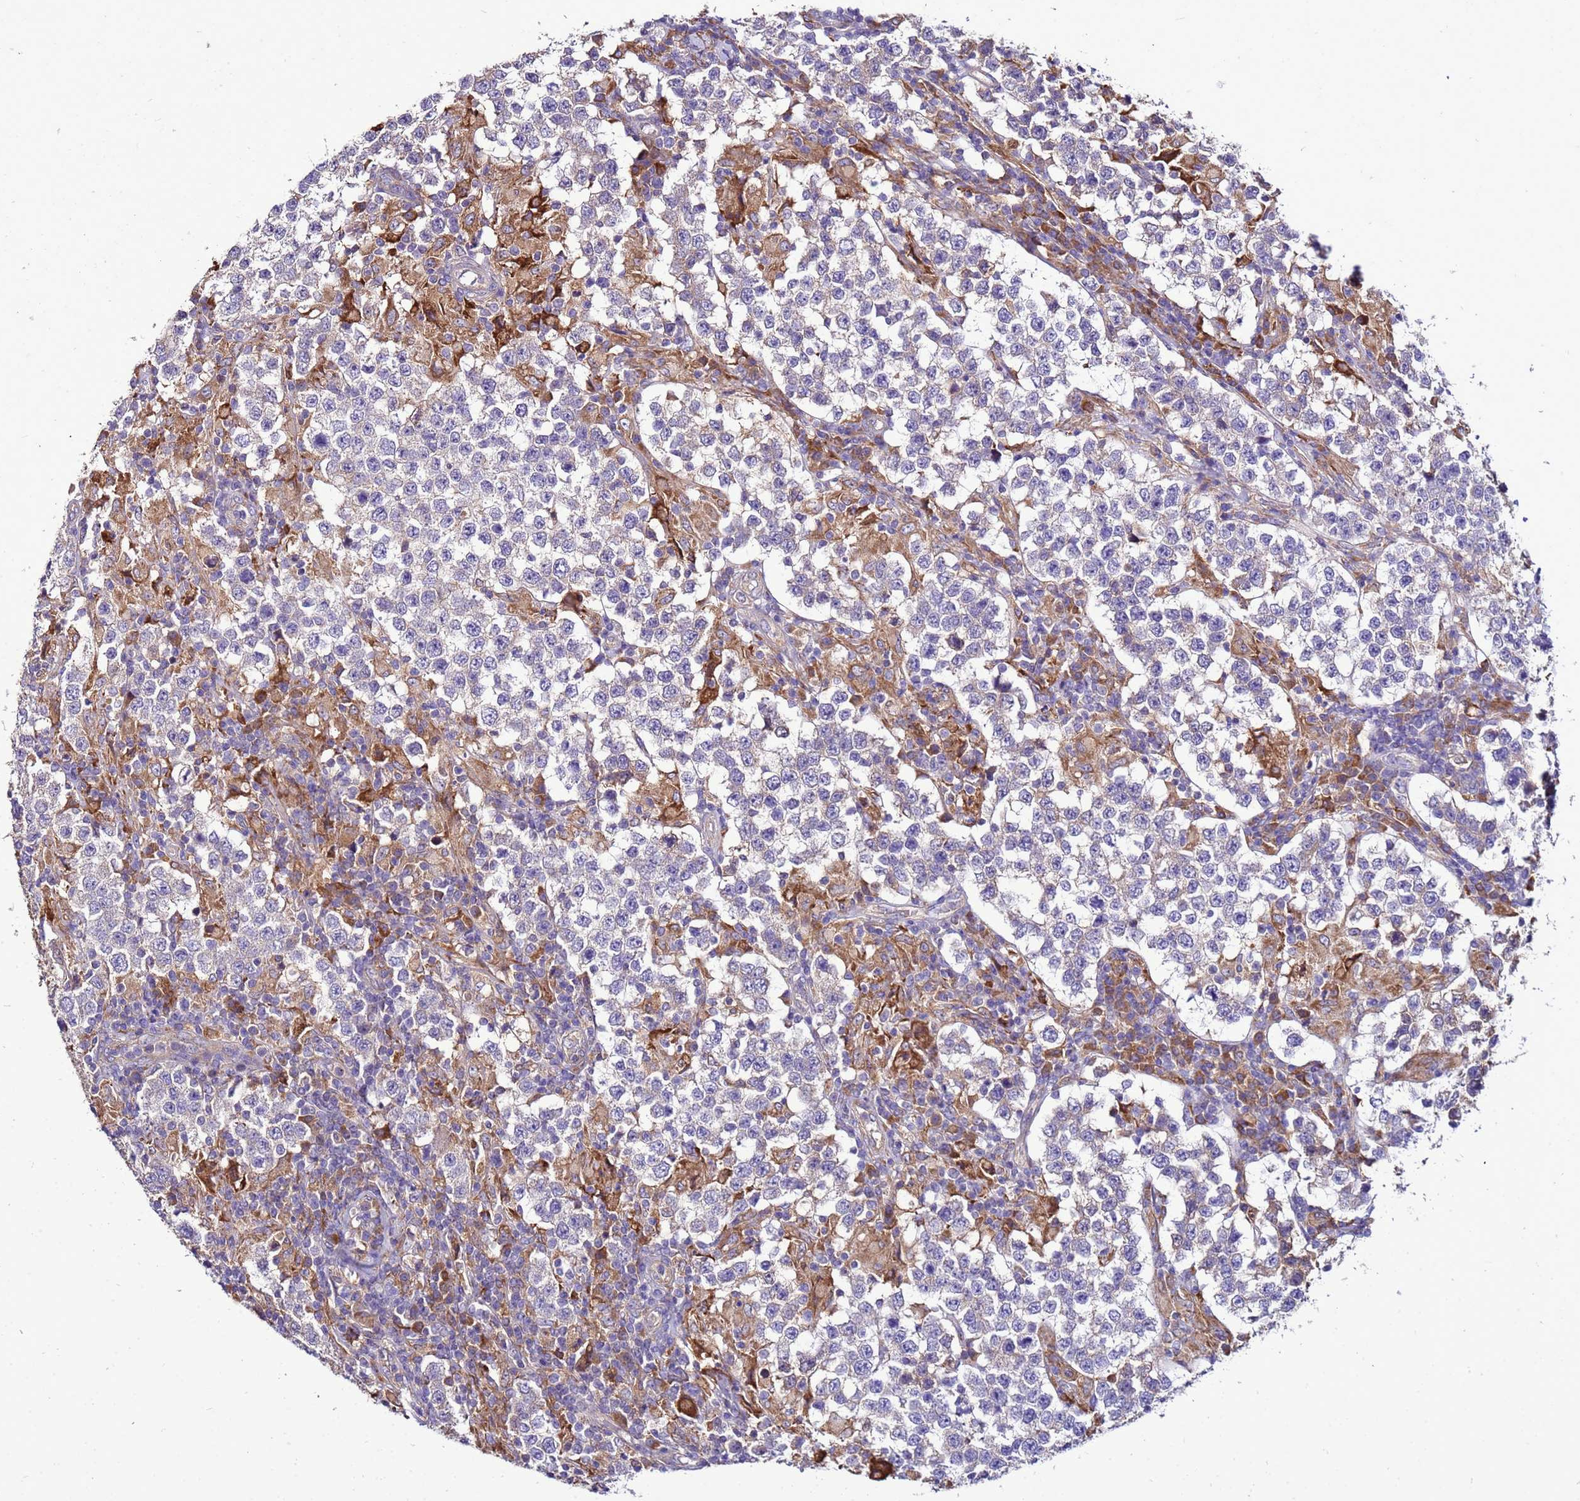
{"staining": {"intensity": "negative", "quantity": "none", "location": "none"}, "tissue": "testis cancer", "cell_type": "Tumor cells", "image_type": "cancer", "snomed": [{"axis": "morphology", "description": "Seminoma, NOS"}, {"axis": "morphology", "description": "Carcinoma, Embryonal, NOS"}, {"axis": "topography", "description": "Testis"}], "caption": "DAB immunohistochemical staining of testis seminoma shows no significant positivity in tumor cells.", "gene": "ANTKMT", "patient": {"sex": "male", "age": 41}}